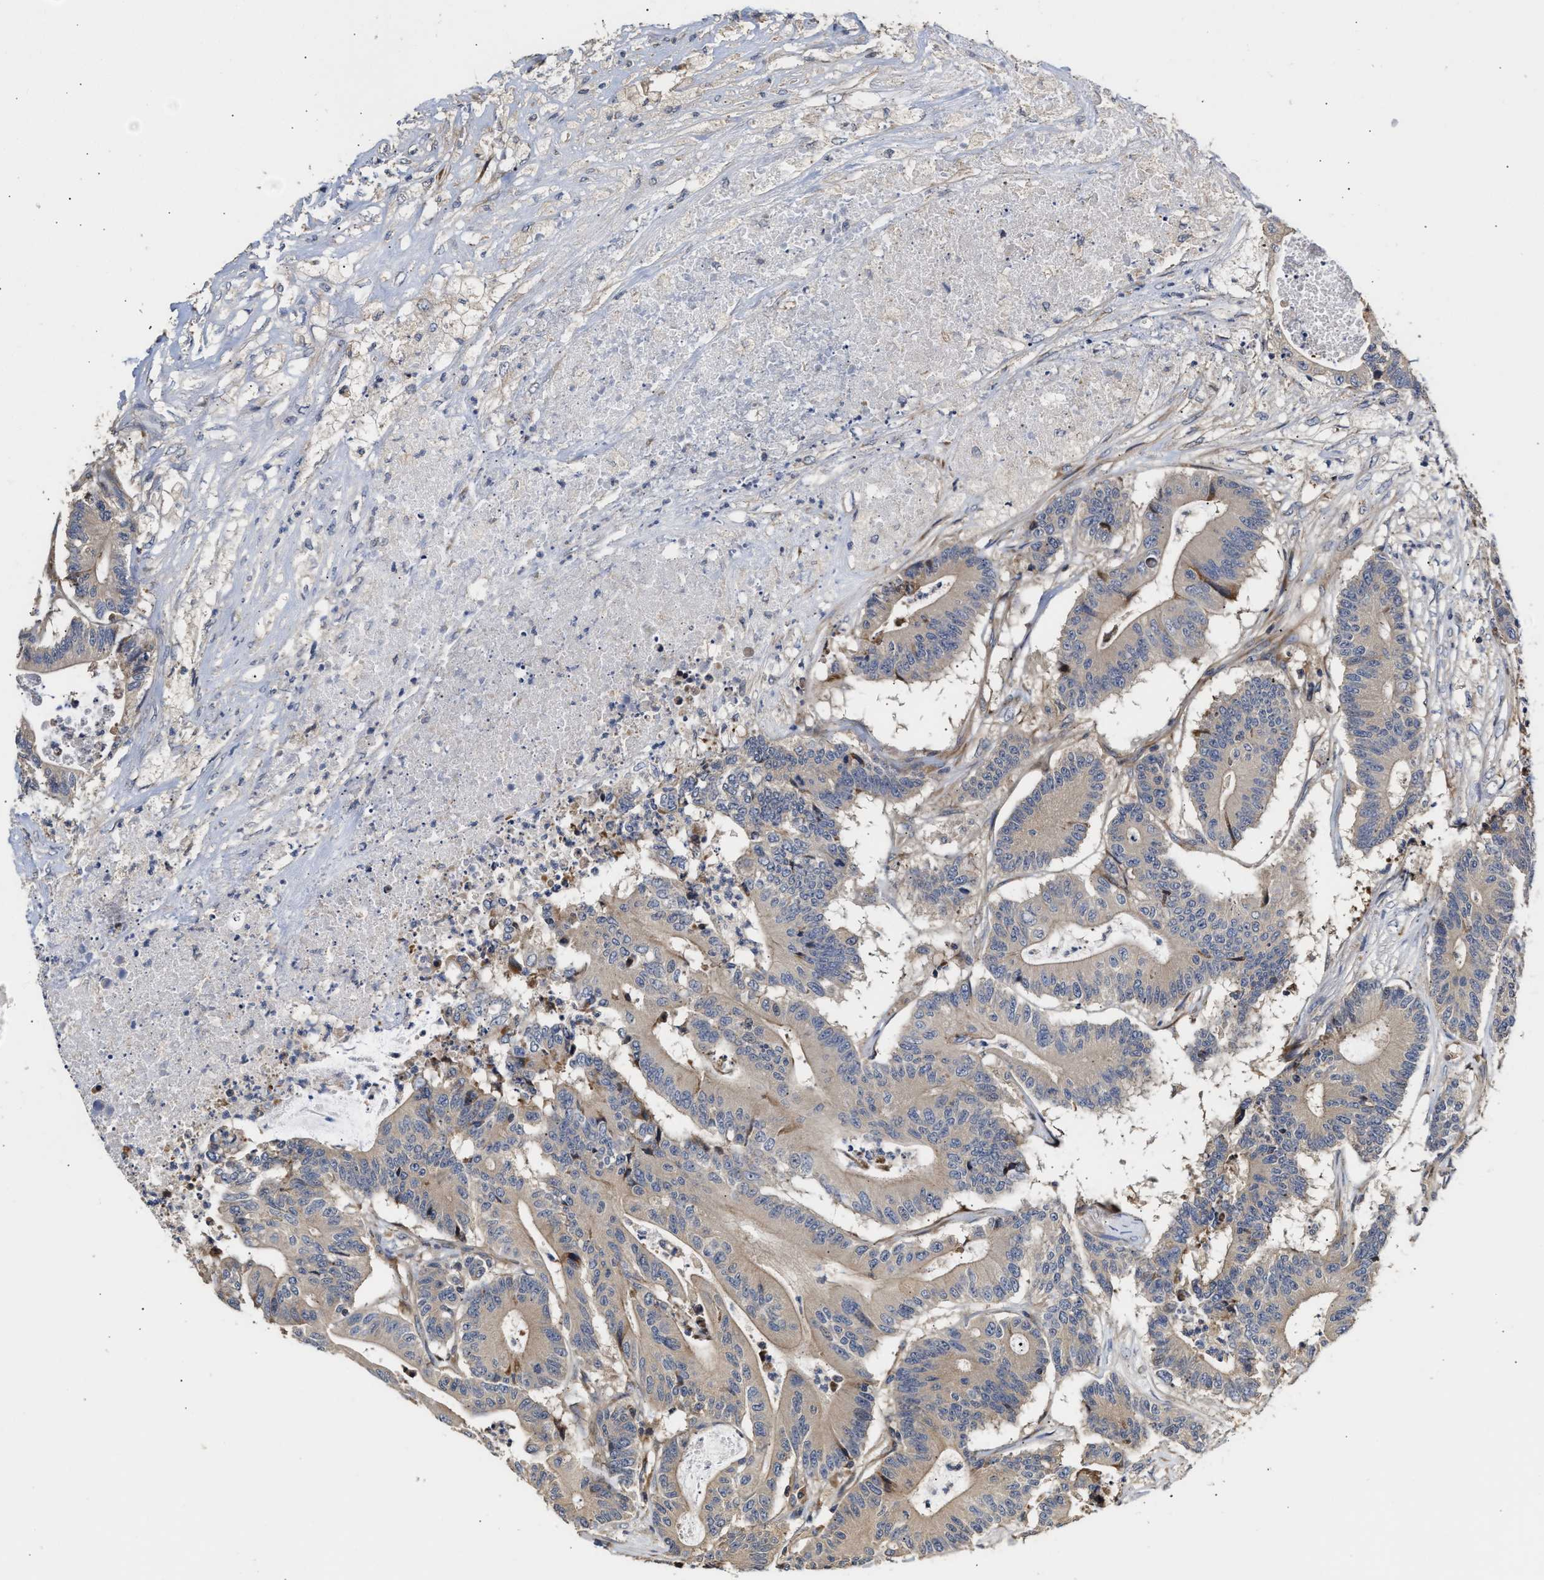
{"staining": {"intensity": "weak", "quantity": "<25%", "location": "cytoplasmic/membranous"}, "tissue": "colorectal cancer", "cell_type": "Tumor cells", "image_type": "cancer", "snomed": [{"axis": "morphology", "description": "Adenocarcinoma, NOS"}, {"axis": "topography", "description": "Colon"}], "caption": "A micrograph of human colorectal cancer (adenocarcinoma) is negative for staining in tumor cells.", "gene": "CLIP2", "patient": {"sex": "female", "age": 84}}